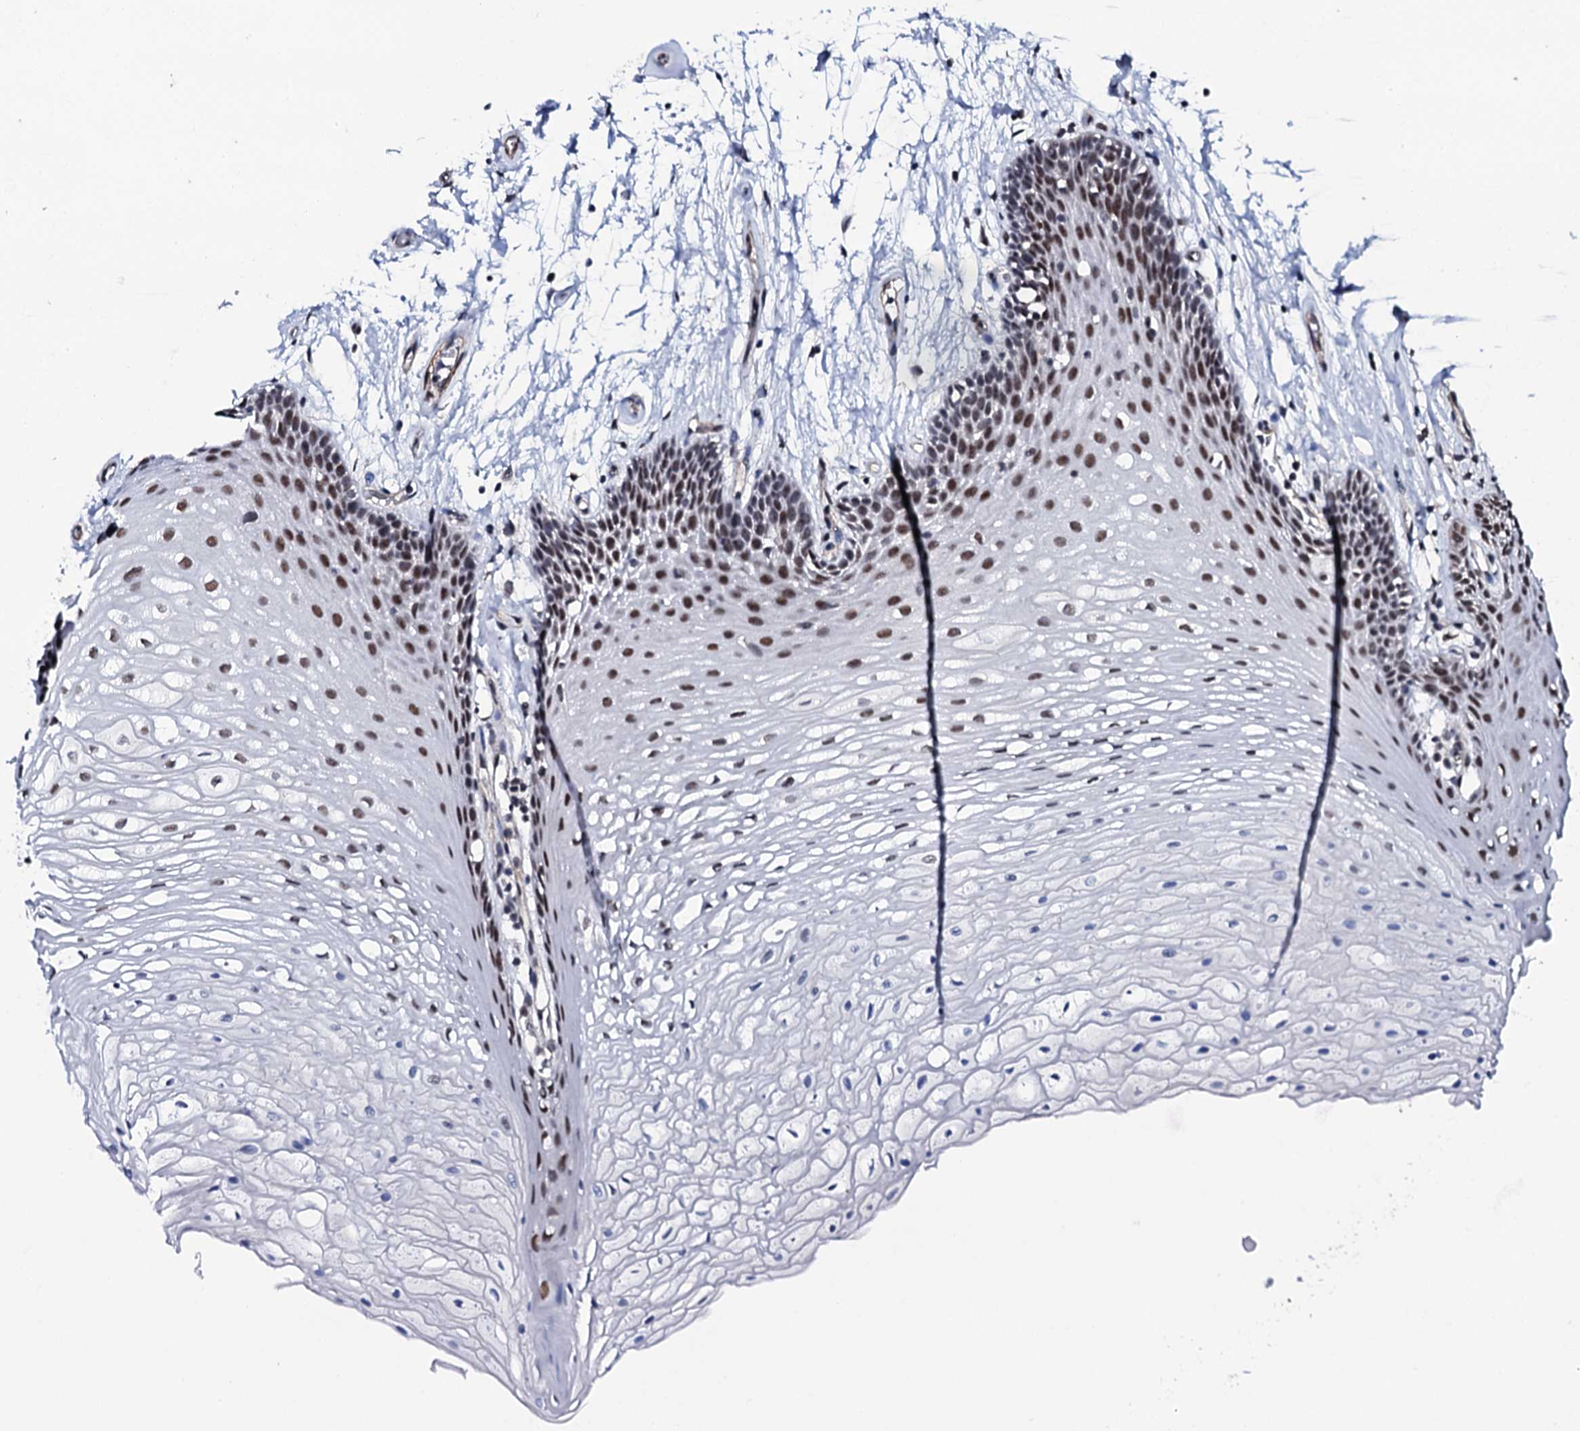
{"staining": {"intensity": "moderate", "quantity": "25%-75%", "location": "nuclear"}, "tissue": "oral mucosa", "cell_type": "Squamous epithelial cells", "image_type": "normal", "snomed": [{"axis": "morphology", "description": "Normal tissue, NOS"}, {"axis": "topography", "description": "Oral tissue"}], "caption": "Moderate nuclear staining is identified in about 25%-75% of squamous epithelial cells in benign oral mucosa.", "gene": "CWC15", "patient": {"sex": "female", "age": 80}}